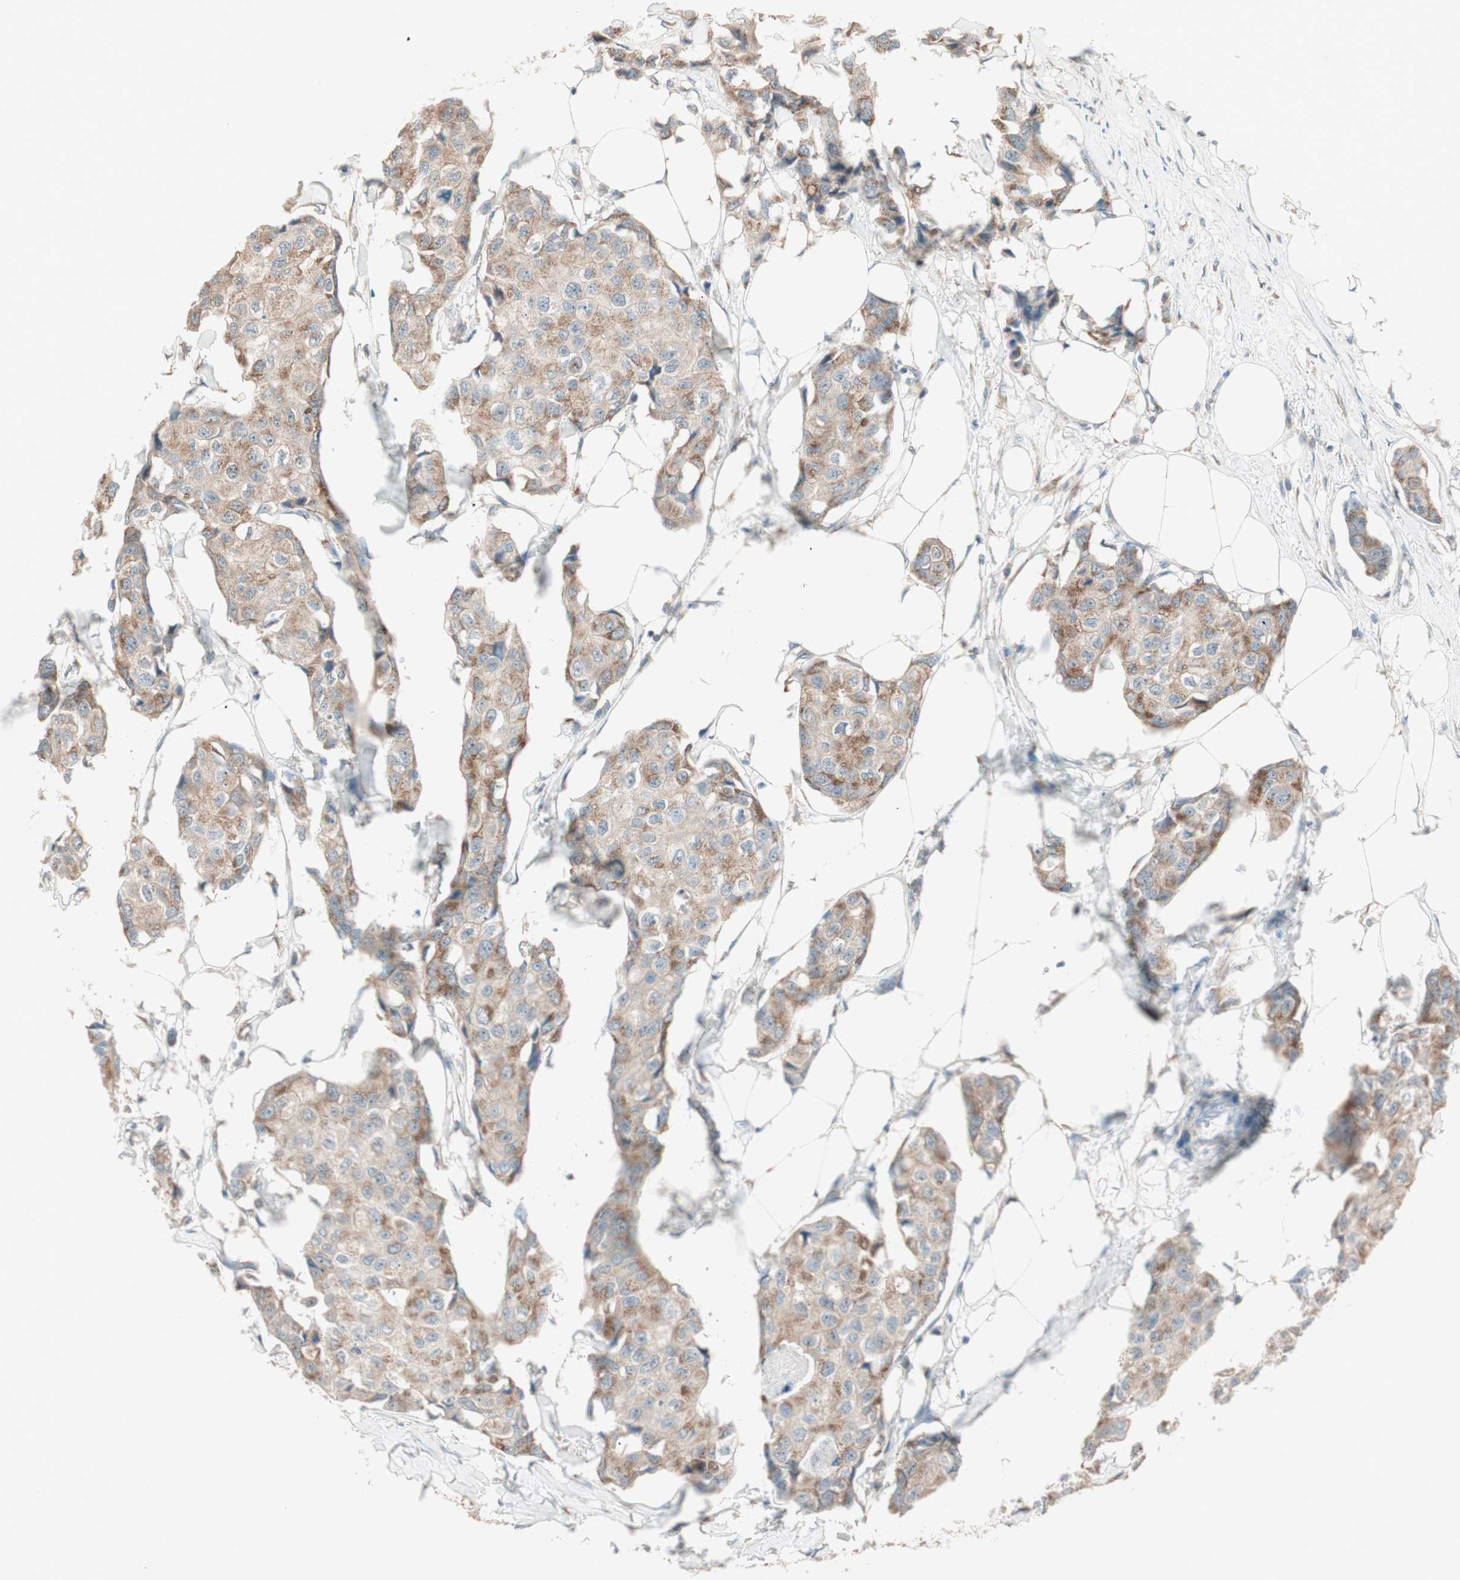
{"staining": {"intensity": "moderate", "quantity": ">75%", "location": "cytoplasmic/membranous"}, "tissue": "breast cancer", "cell_type": "Tumor cells", "image_type": "cancer", "snomed": [{"axis": "morphology", "description": "Duct carcinoma"}, {"axis": "topography", "description": "Breast"}], "caption": "Protein expression by immunohistochemistry (IHC) displays moderate cytoplasmic/membranous positivity in about >75% of tumor cells in breast infiltrating ductal carcinoma.", "gene": "SEC16A", "patient": {"sex": "female", "age": 80}}